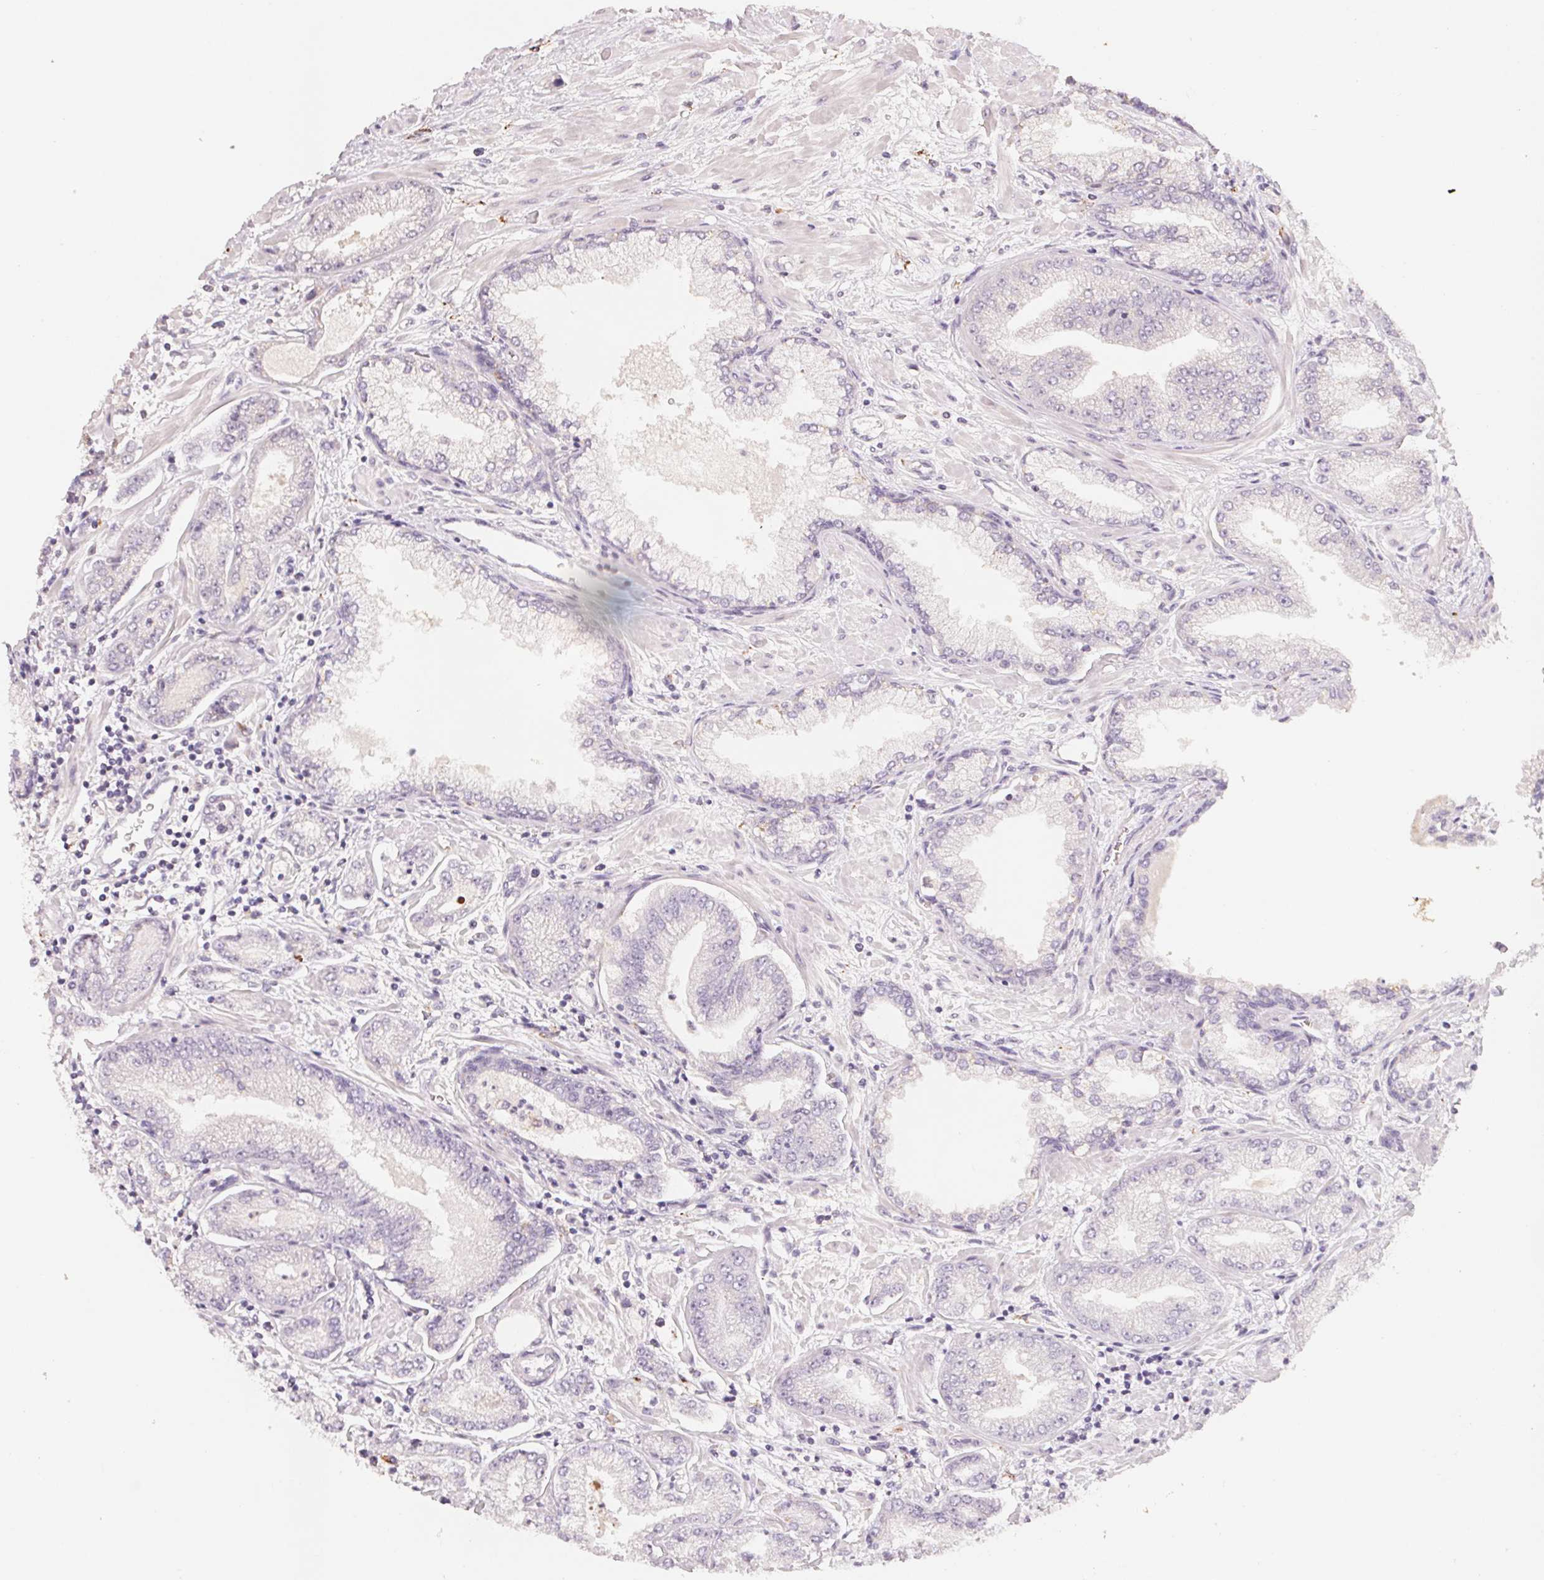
{"staining": {"intensity": "negative", "quantity": "none", "location": "none"}, "tissue": "prostate cancer", "cell_type": "Tumor cells", "image_type": "cancer", "snomed": [{"axis": "morphology", "description": "Adenocarcinoma, Low grade"}, {"axis": "topography", "description": "Prostate"}], "caption": "Tumor cells show no significant positivity in prostate cancer (adenocarcinoma (low-grade)).", "gene": "TREH", "patient": {"sex": "male", "age": 55}}